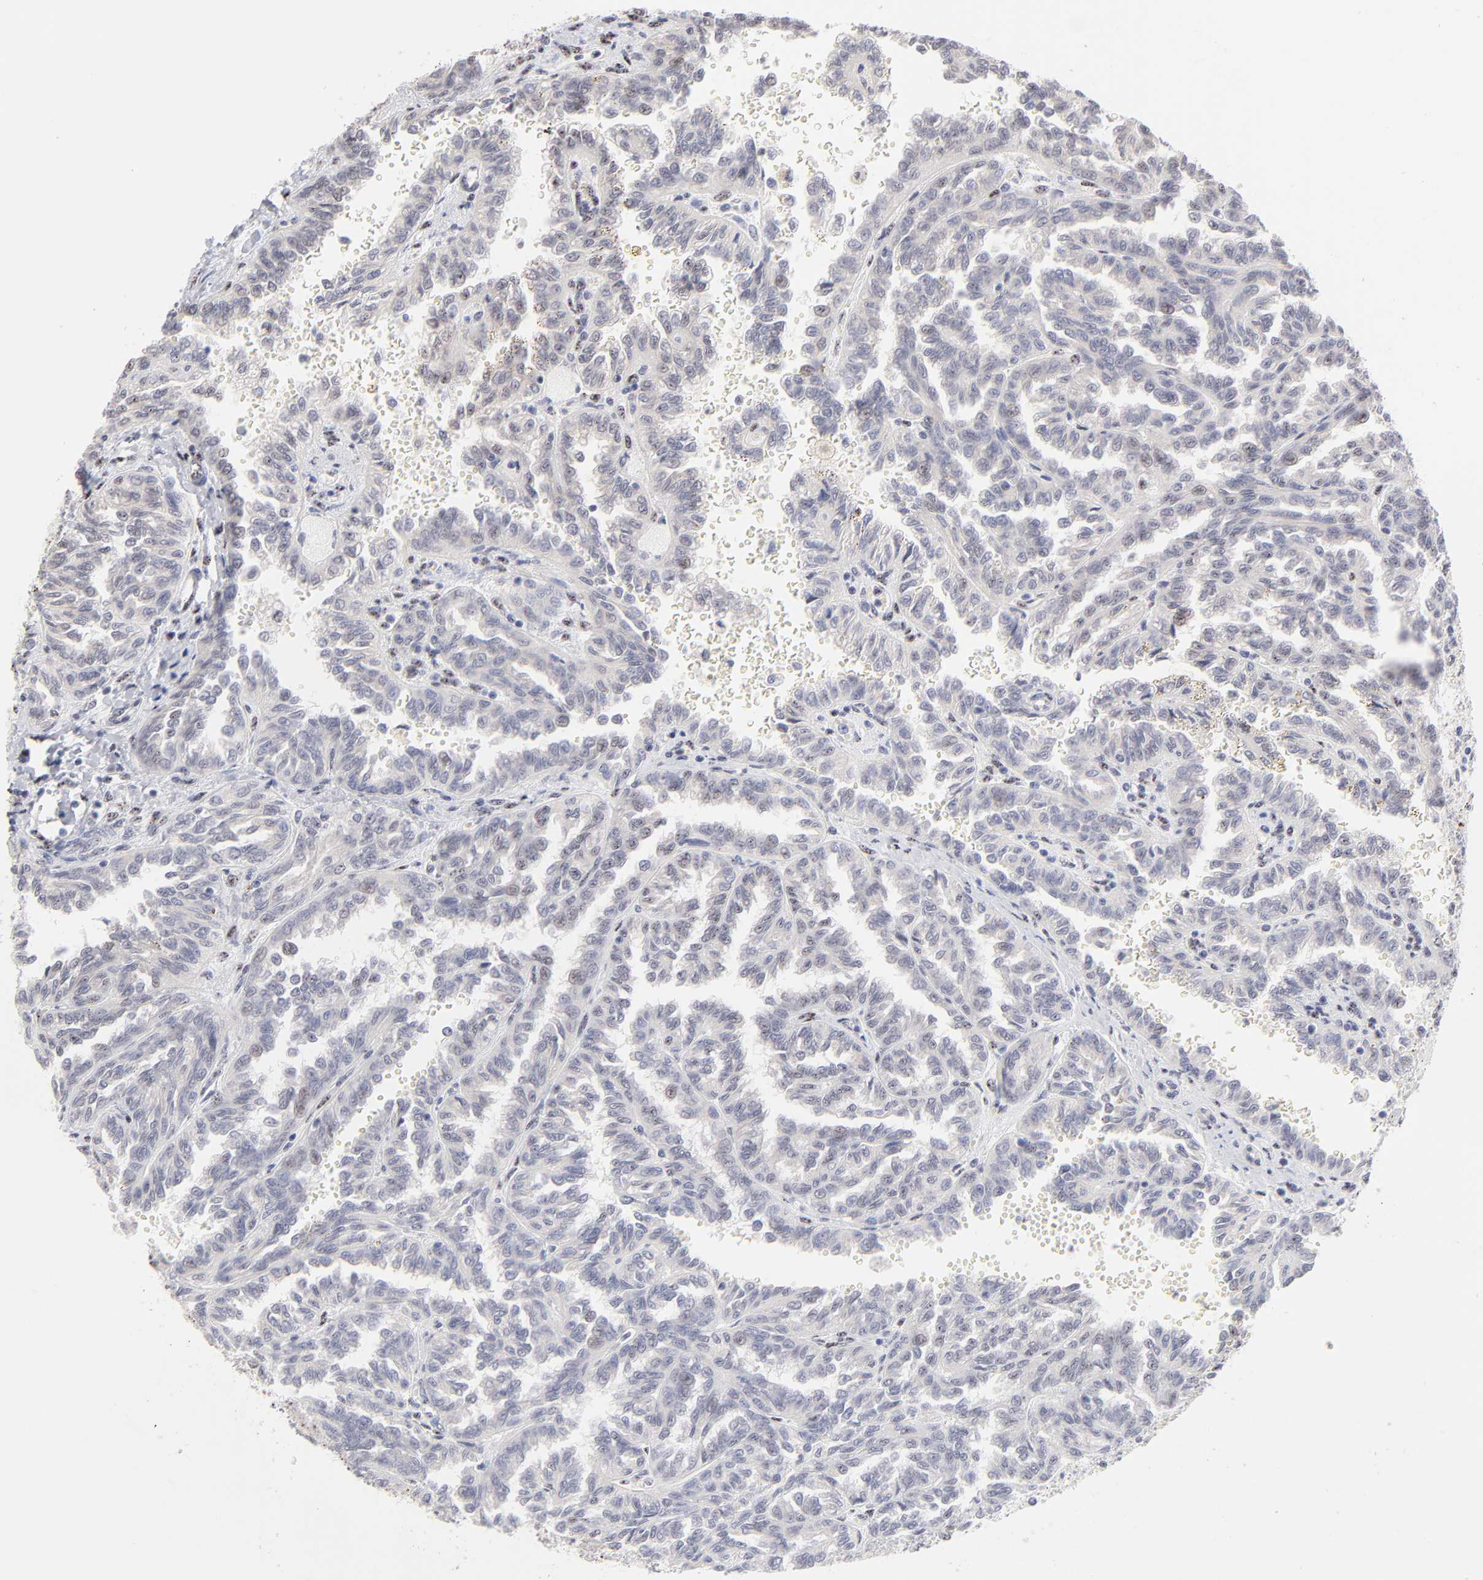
{"staining": {"intensity": "negative", "quantity": "none", "location": "none"}, "tissue": "renal cancer", "cell_type": "Tumor cells", "image_type": "cancer", "snomed": [{"axis": "morphology", "description": "Inflammation, NOS"}, {"axis": "morphology", "description": "Adenocarcinoma, NOS"}, {"axis": "topography", "description": "Kidney"}], "caption": "There is no significant expression in tumor cells of renal cancer.", "gene": "STAT3", "patient": {"sex": "male", "age": 68}}